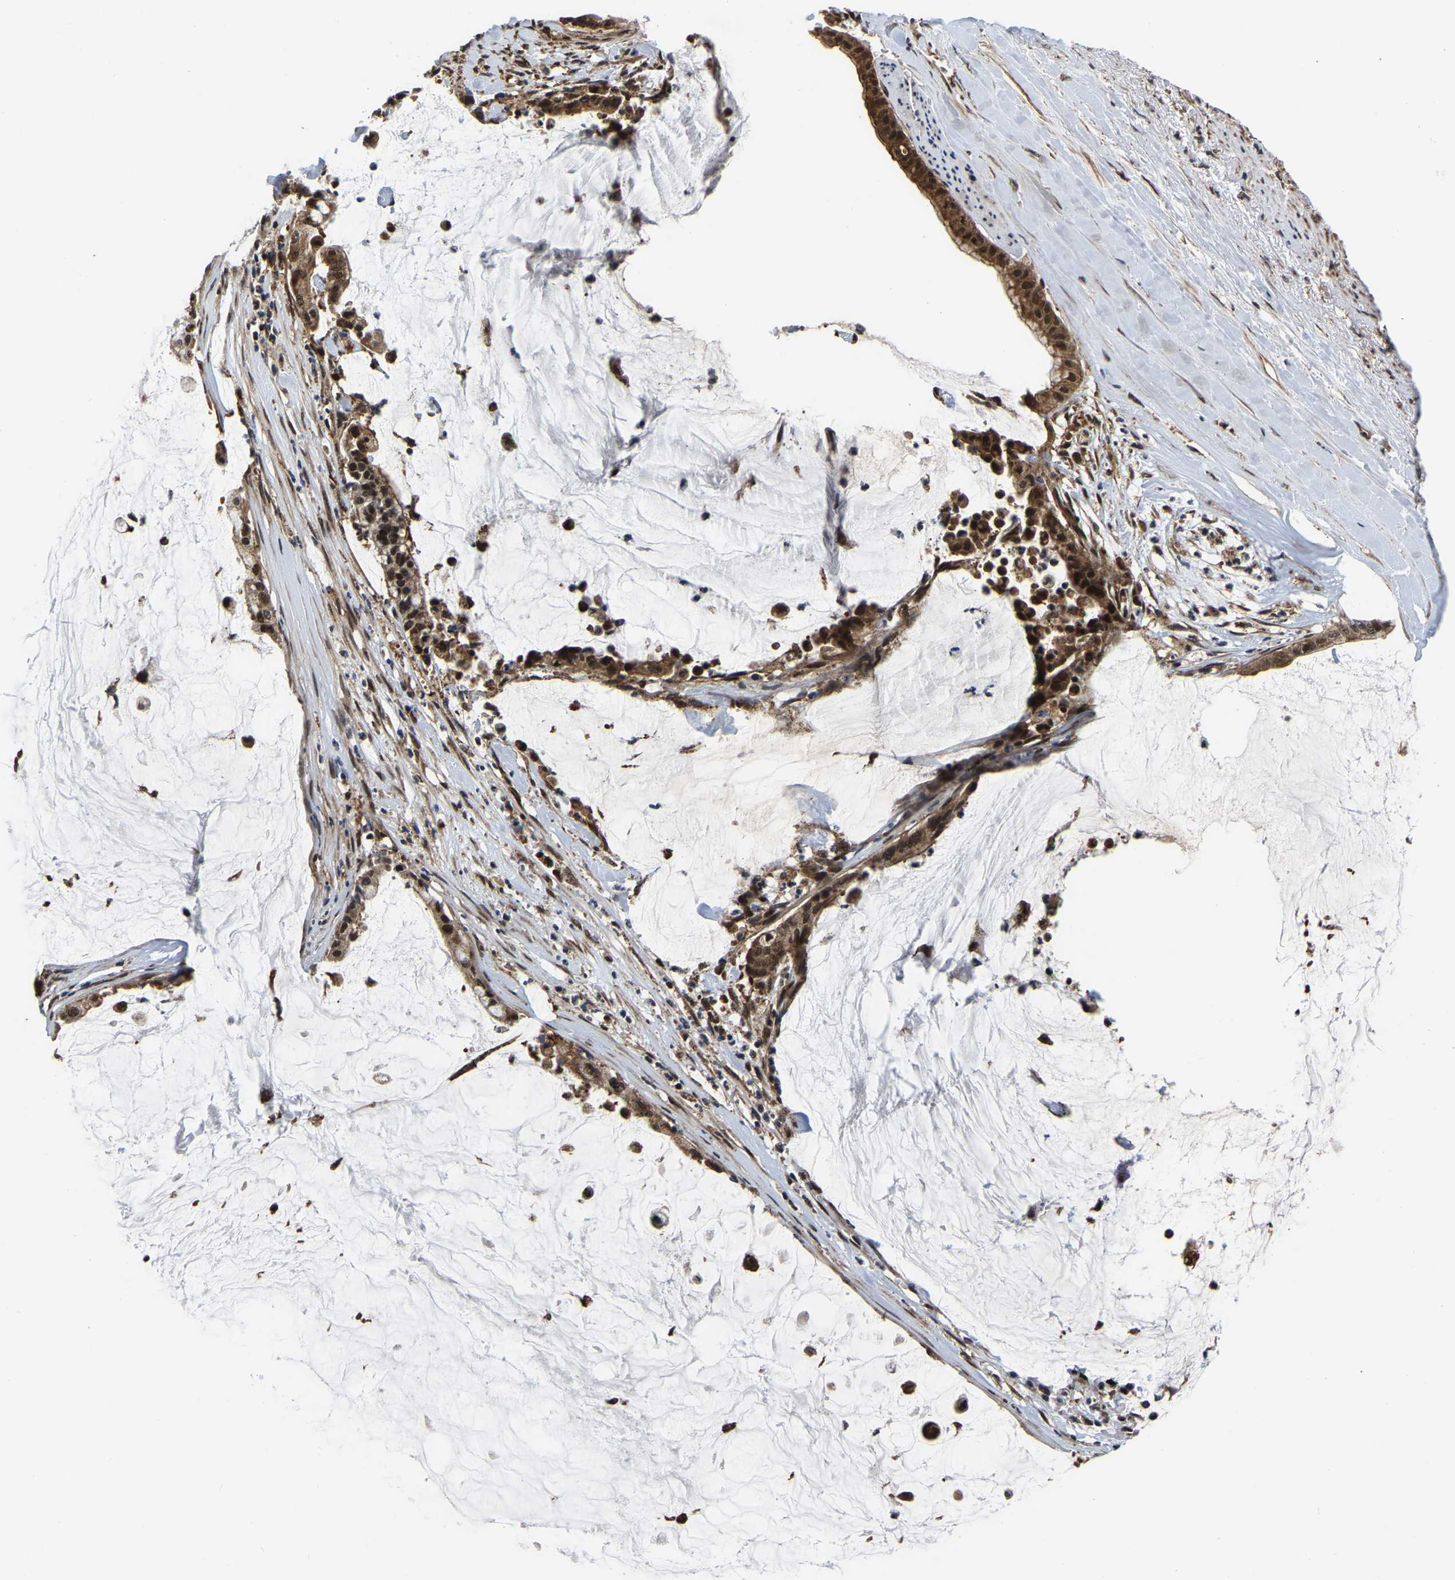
{"staining": {"intensity": "moderate", "quantity": ">75%", "location": "cytoplasmic/membranous,nuclear"}, "tissue": "pancreatic cancer", "cell_type": "Tumor cells", "image_type": "cancer", "snomed": [{"axis": "morphology", "description": "Adenocarcinoma, NOS"}, {"axis": "topography", "description": "Pancreas"}], "caption": "DAB (3,3'-diaminobenzidine) immunohistochemical staining of pancreatic adenocarcinoma demonstrates moderate cytoplasmic/membranous and nuclear protein positivity in approximately >75% of tumor cells.", "gene": "CIAO1", "patient": {"sex": "male", "age": 41}}